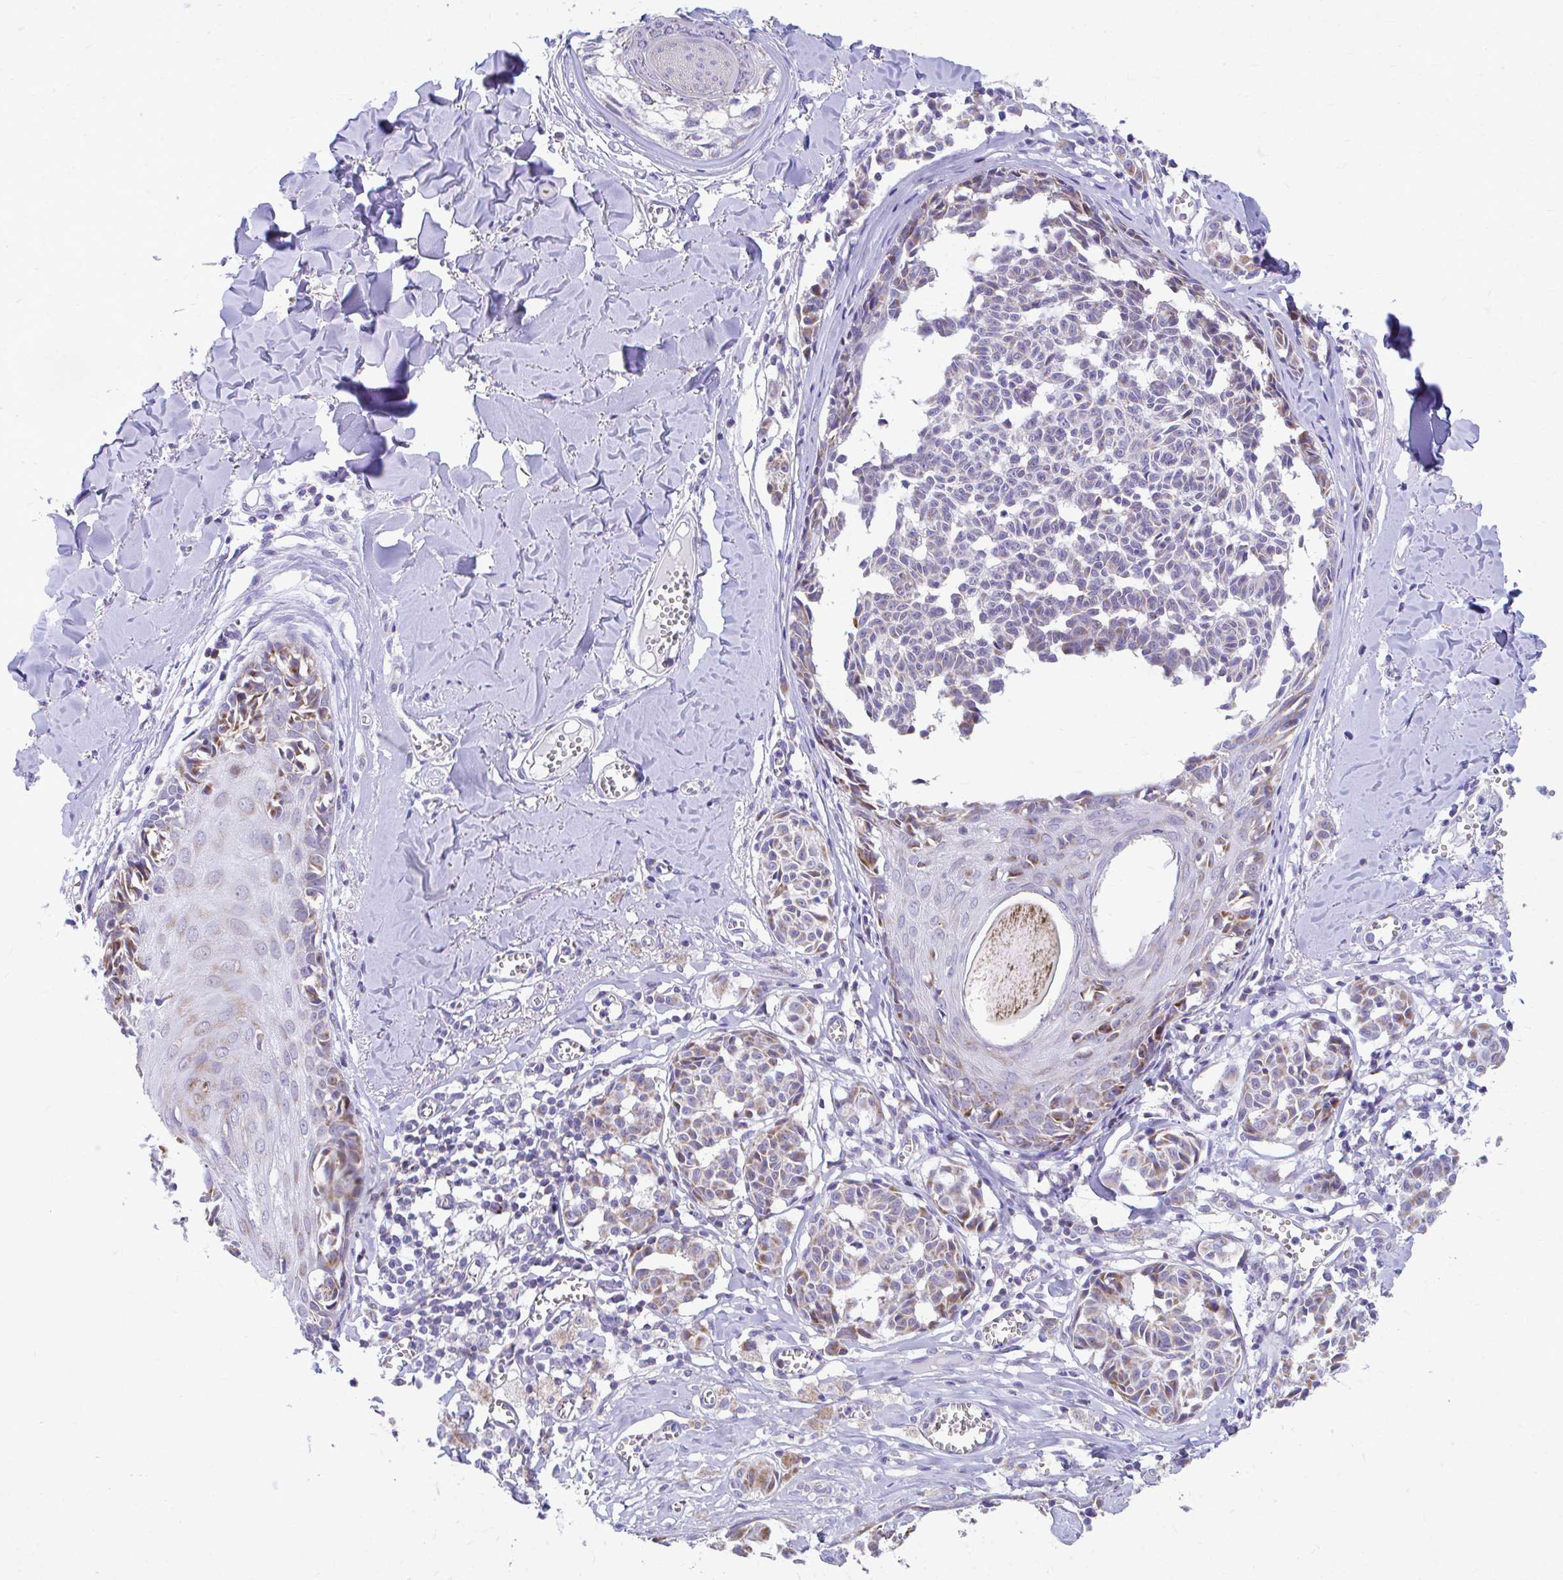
{"staining": {"intensity": "moderate", "quantity": "25%-75%", "location": "cytoplasmic/membranous"}, "tissue": "melanoma", "cell_type": "Tumor cells", "image_type": "cancer", "snomed": [{"axis": "morphology", "description": "Malignant melanoma, NOS"}, {"axis": "topography", "description": "Skin"}], "caption": "Tumor cells reveal medium levels of moderate cytoplasmic/membranous staining in approximately 25%-75% of cells in melanoma. The staining is performed using DAB brown chromogen to label protein expression. The nuclei are counter-stained blue using hematoxylin.", "gene": "MRPL19", "patient": {"sex": "female", "age": 43}}